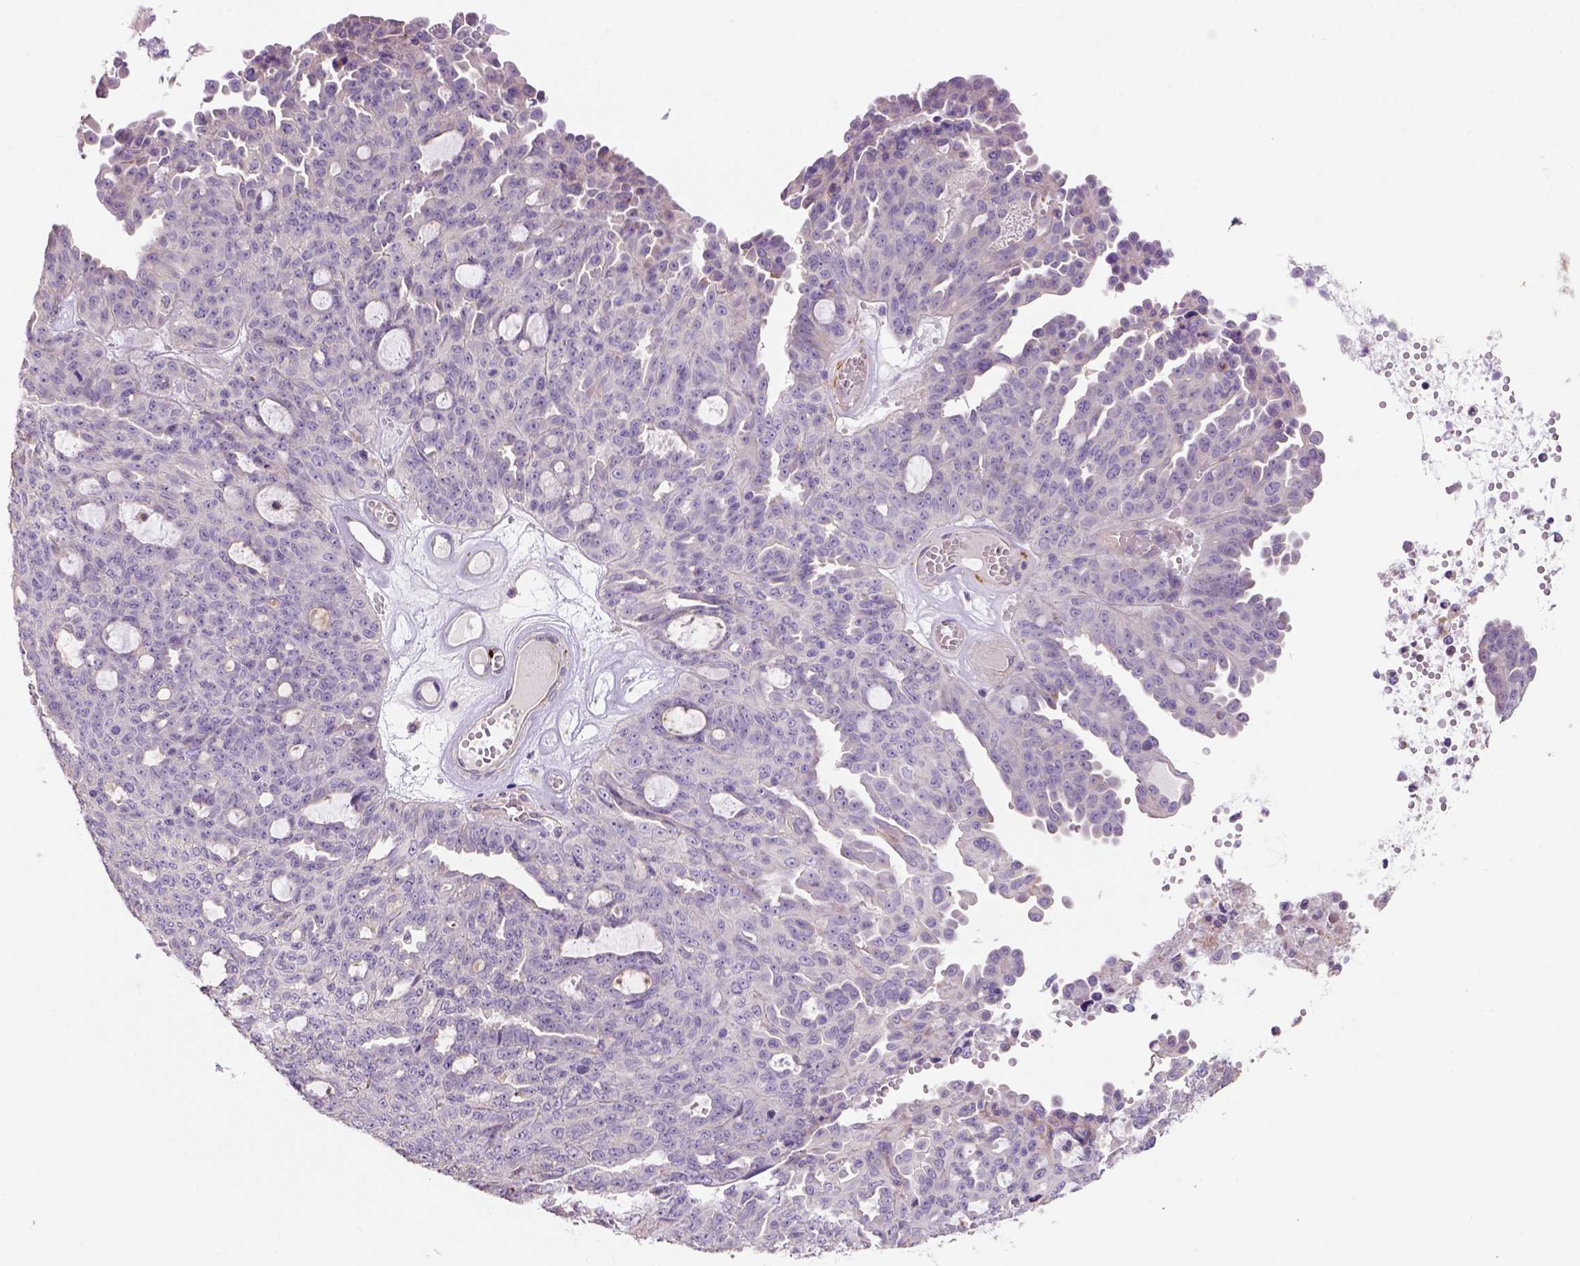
{"staining": {"intensity": "negative", "quantity": "none", "location": "none"}, "tissue": "ovarian cancer", "cell_type": "Tumor cells", "image_type": "cancer", "snomed": [{"axis": "morphology", "description": "Cystadenocarcinoma, serous, NOS"}, {"axis": "topography", "description": "Ovary"}], "caption": "The IHC photomicrograph has no significant expression in tumor cells of serous cystadenocarcinoma (ovarian) tissue.", "gene": "HTRA1", "patient": {"sex": "female", "age": 71}}